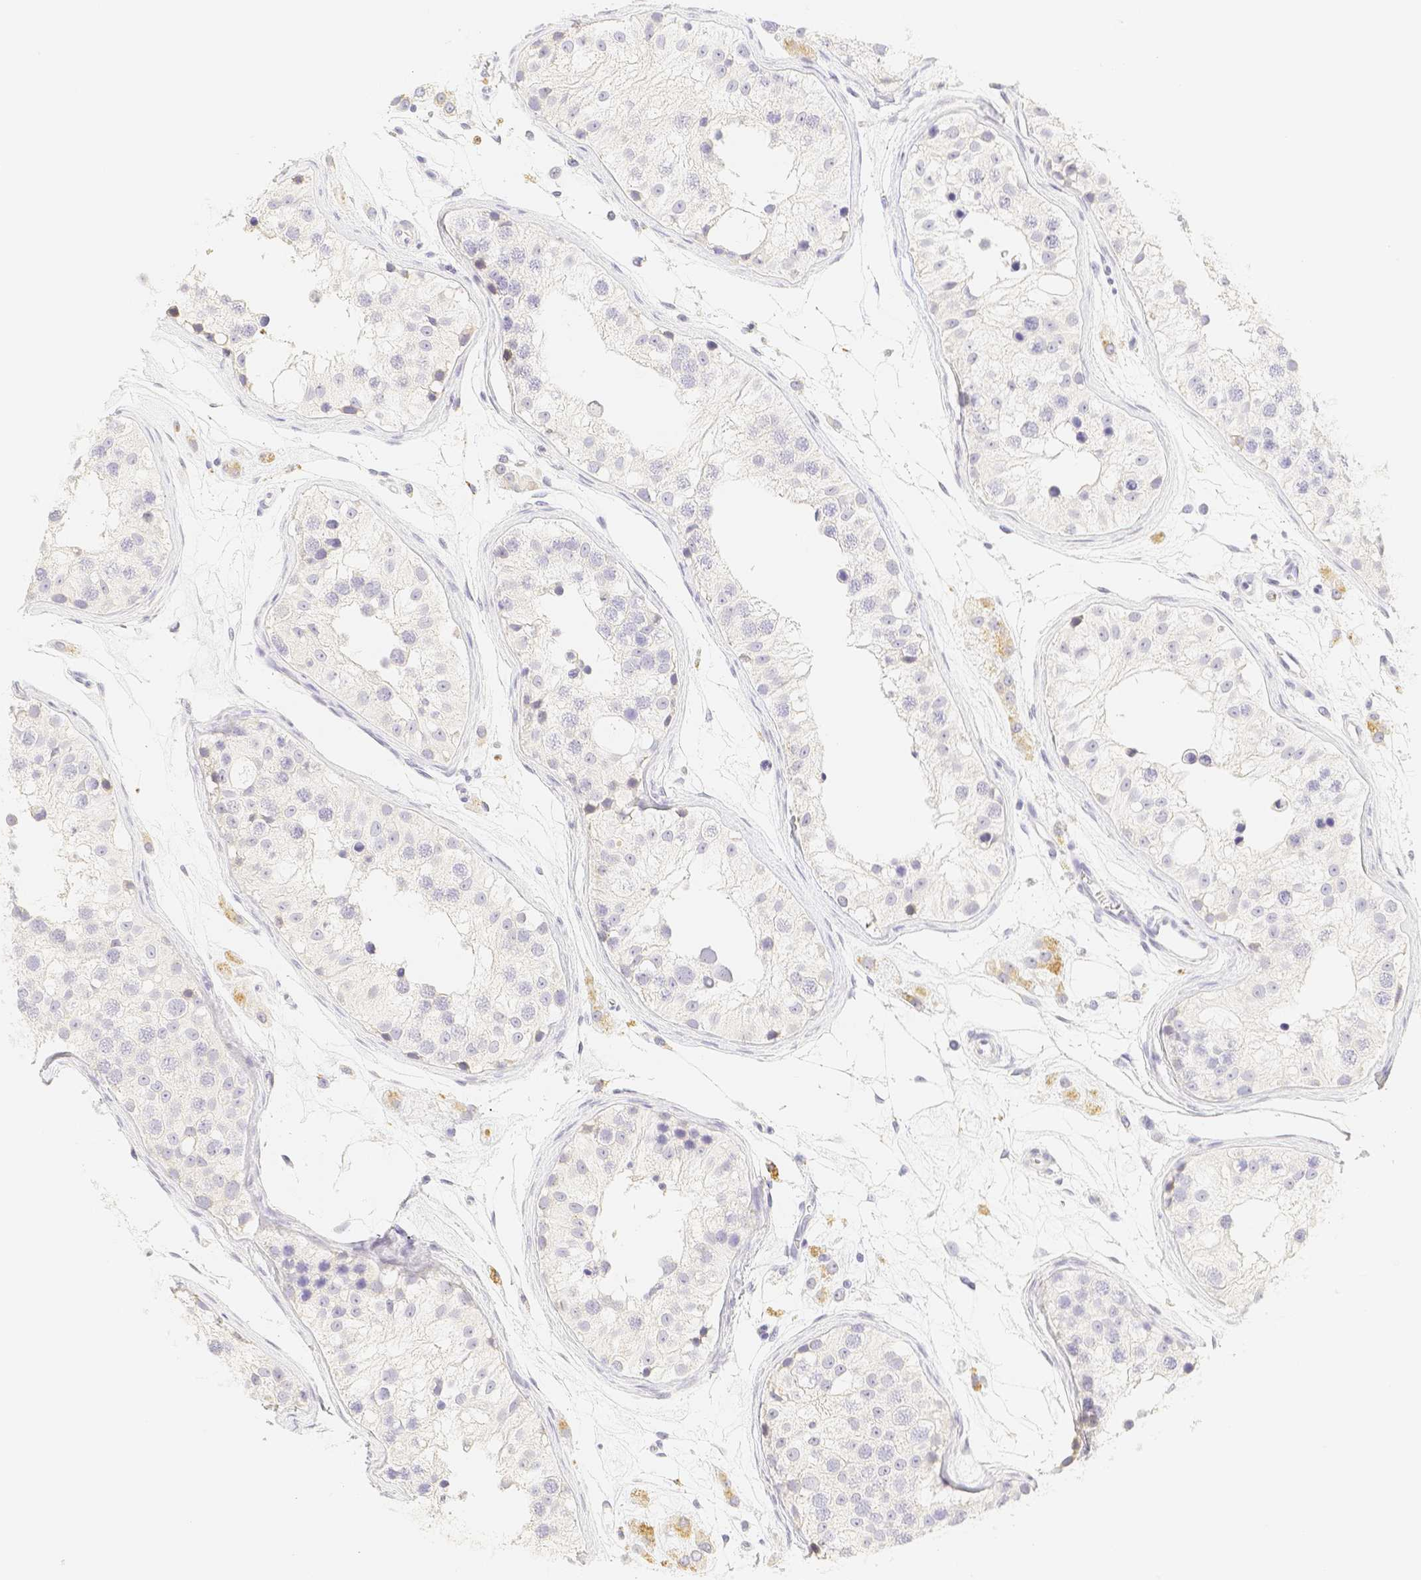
{"staining": {"intensity": "negative", "quantity": "none", "location": "none"}, "tissue": "testis", "cell_type": "Cells in seminiferous ducts", "image_type": "normal", "snomed": [{"axis": "morphology", "description": "Normal tissue, NOS"}, {"axis": "morphology", "description": "Adenocarcinoma, metastatic, NOS"}, {"axis": "topography", "description": "Testis"}], "caption": "Immunohistochemistry (IHC) image of benign testis: human testis stained with DAB displays no significant protein expression in cells in seminiferous ducts.", "gene": "PADI4", "patient": {"sex": "male", "age": 26}}